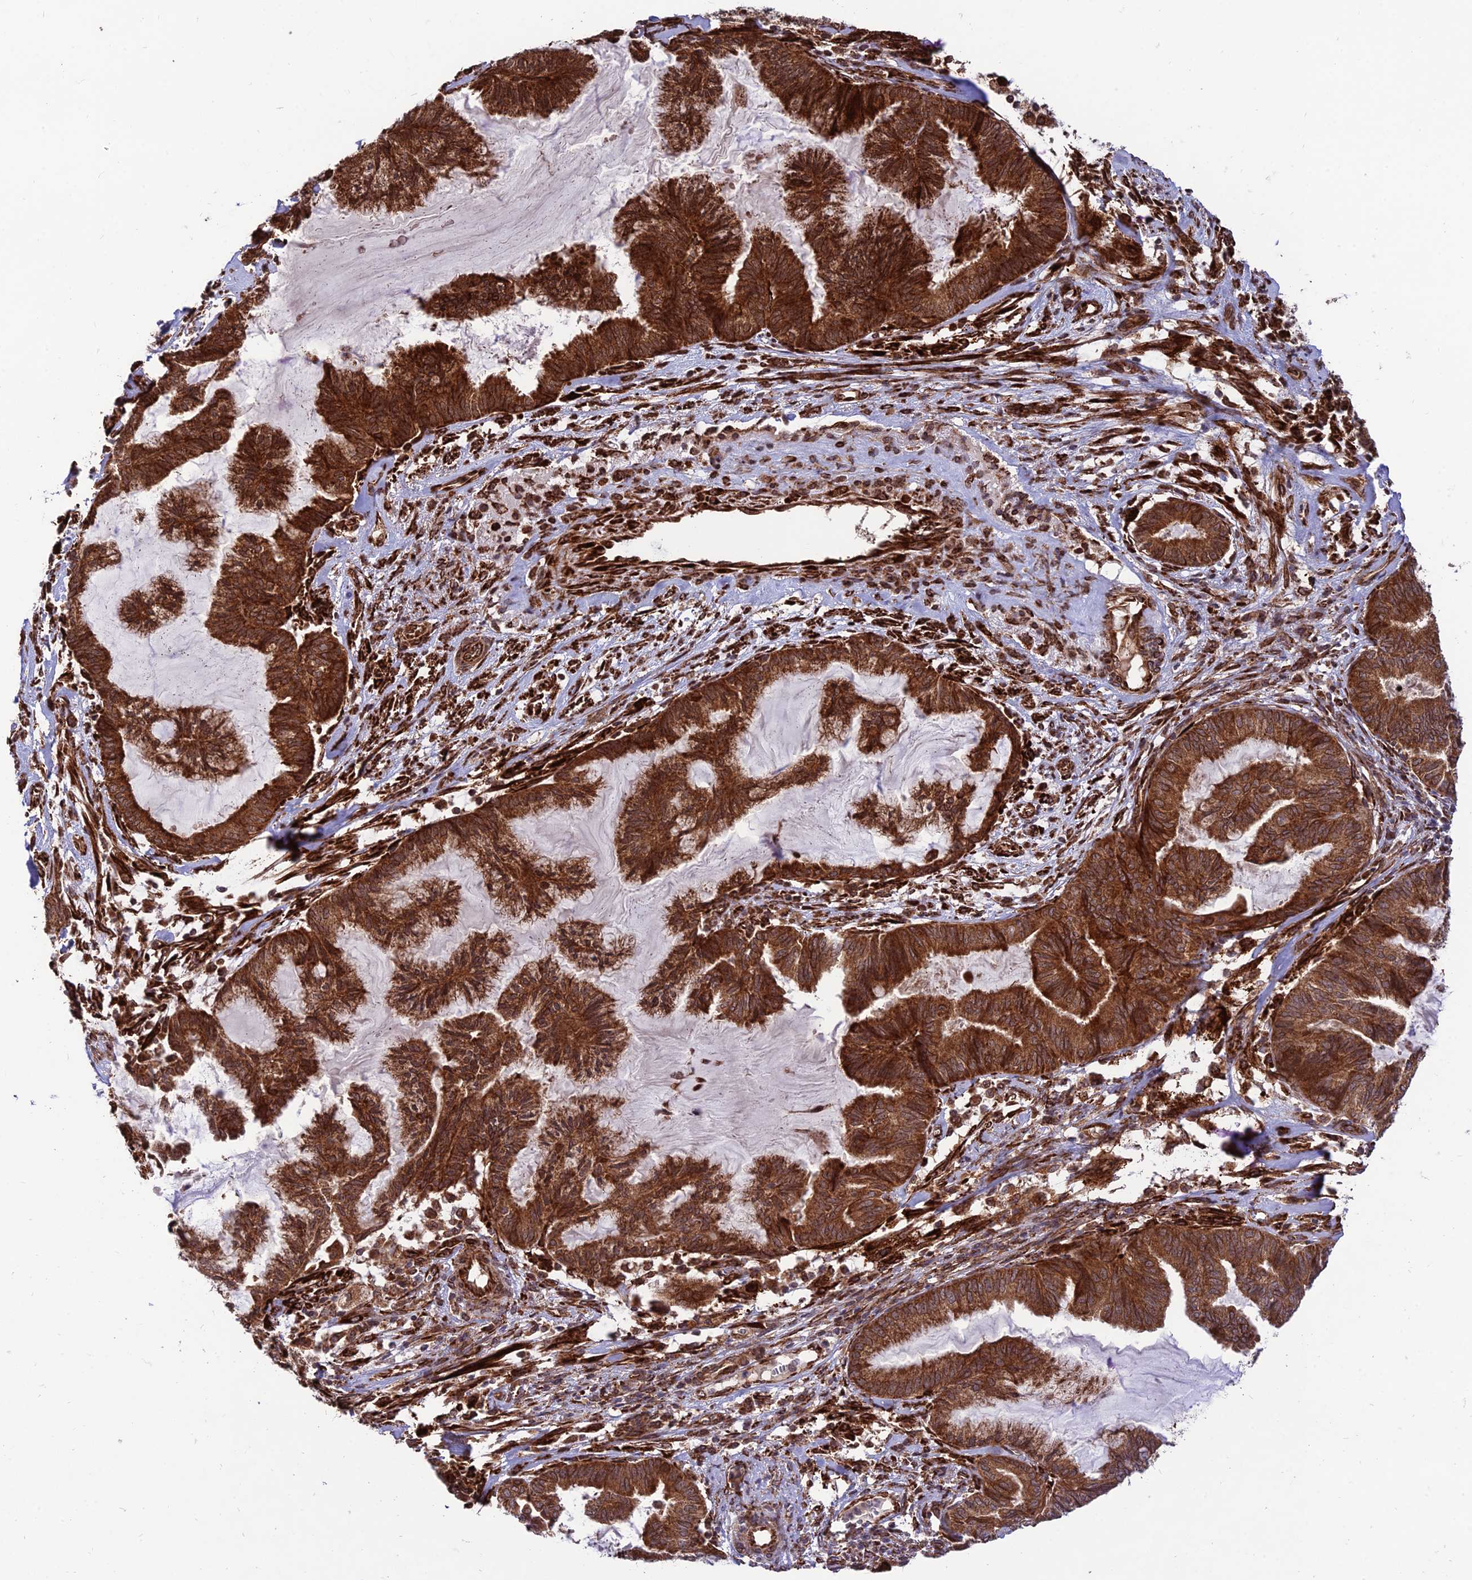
{"staining": {"intensity": "strong", "quantity": ">75%", "location": "cytoplasmic/membranous"}, "tissue": "endometrial cancer", "cell_type": "Tumor cells", "image_type": "cancer", "snomed": [{"axis": "morphology", "description": "Adenocarcinoma, NOS"}, {"axis": "topography", "description": "Endometrium"}], "caption": "An immunohistochemistry (IHC) micrograph of neoplastic tissue is shown. Protein staining in brown shows strong cytoplasmic/membranous positivity in endometrial cancer (adenocarcinoma) within tumor cells. (Stains: DAB in brown, nuclei in blue, Microscopy: brightfield microscopy at high magnification).", "gene": "CRTAP", "patient": {"sex": "female", "age": 86}}